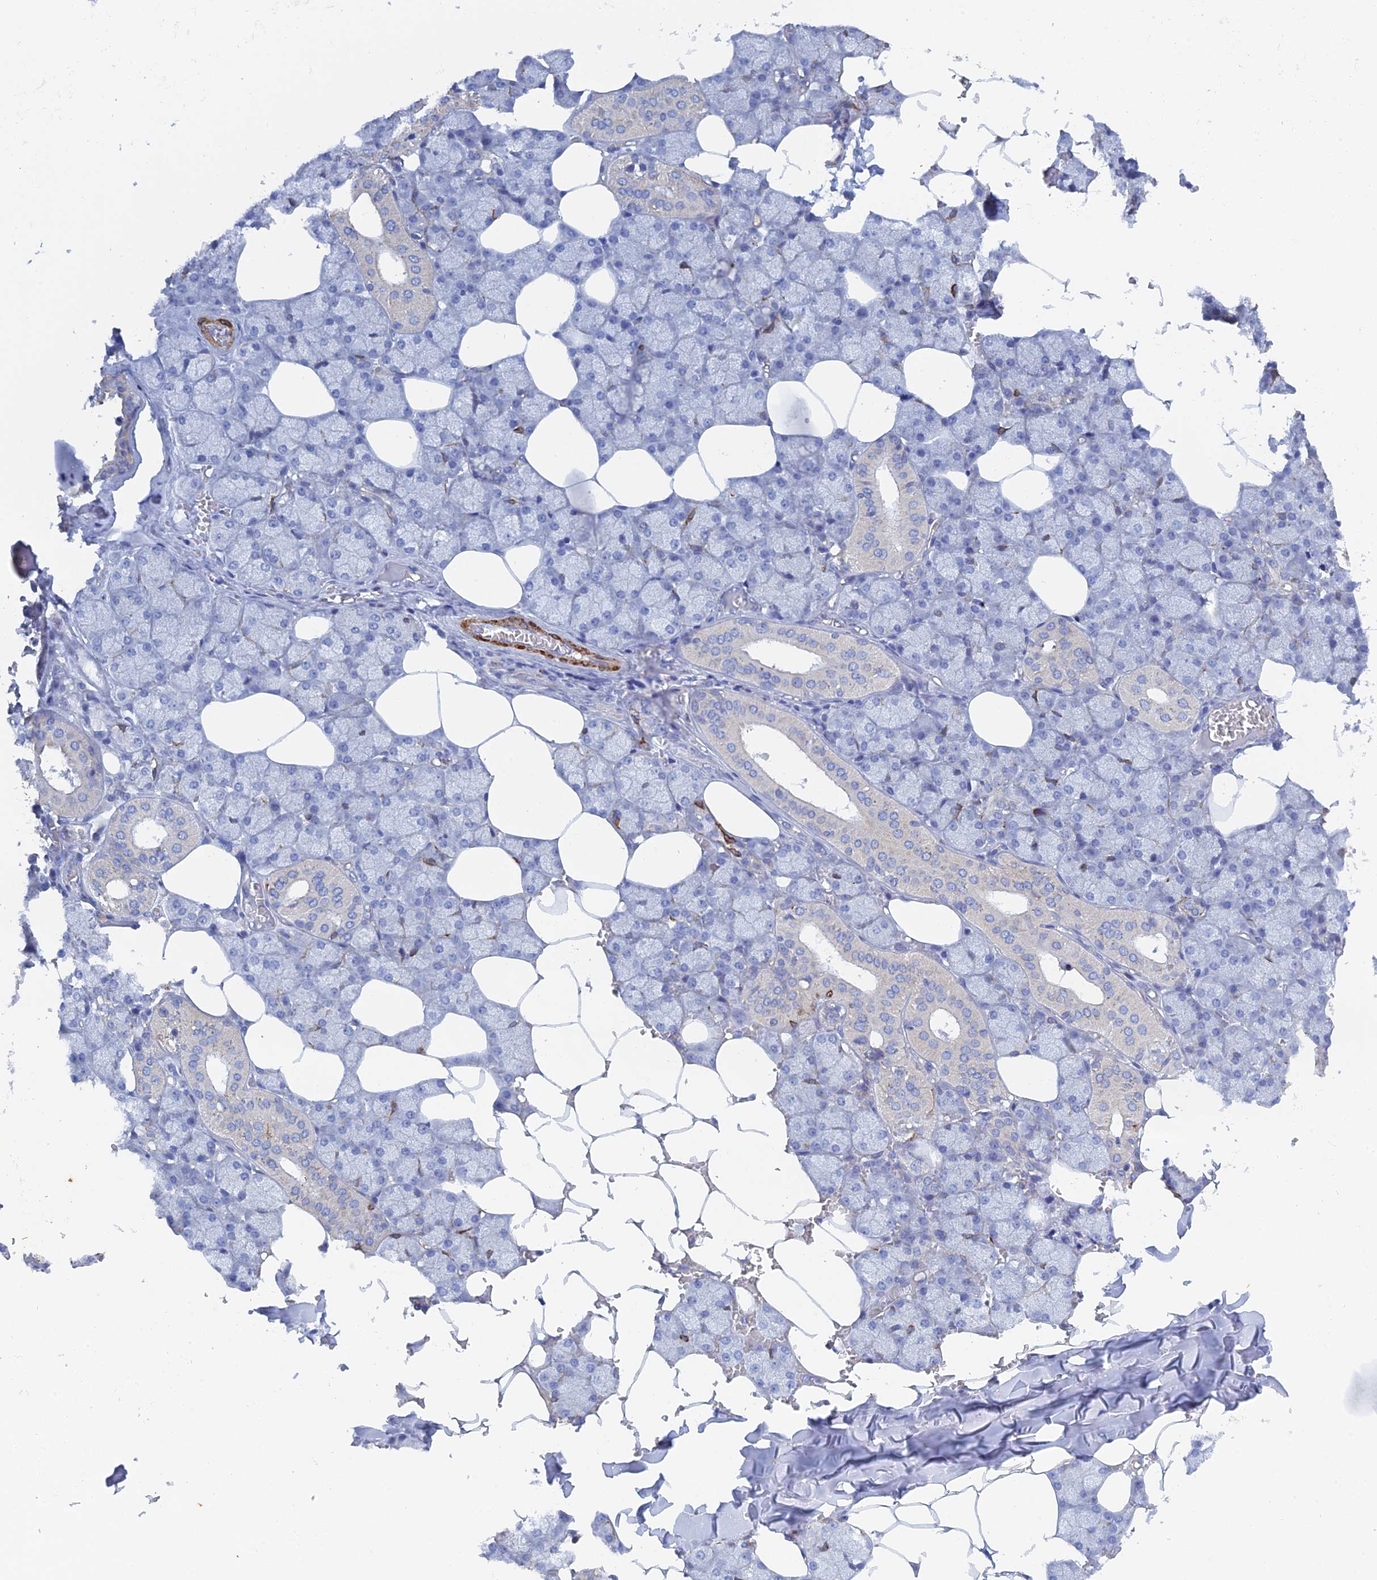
{"staining": {"intensity": "weak", "quantity": "<25%", "location": "cytoplasmic/membranous"}, "tissue": "salivary gland", "cell_type": "Glandular cells", "image_type": "normal", "snomed": [{"axis": "morphology", "description": "Normal tissue, NOS"}, {"axis": "topography", "description": "Salivary gland"}], "caption": "Glandular cells show no significant protein expression in unremarkable salivary gland.", "gene": "PCDHA8", "patient": {"sex": "male", "age": 62}}